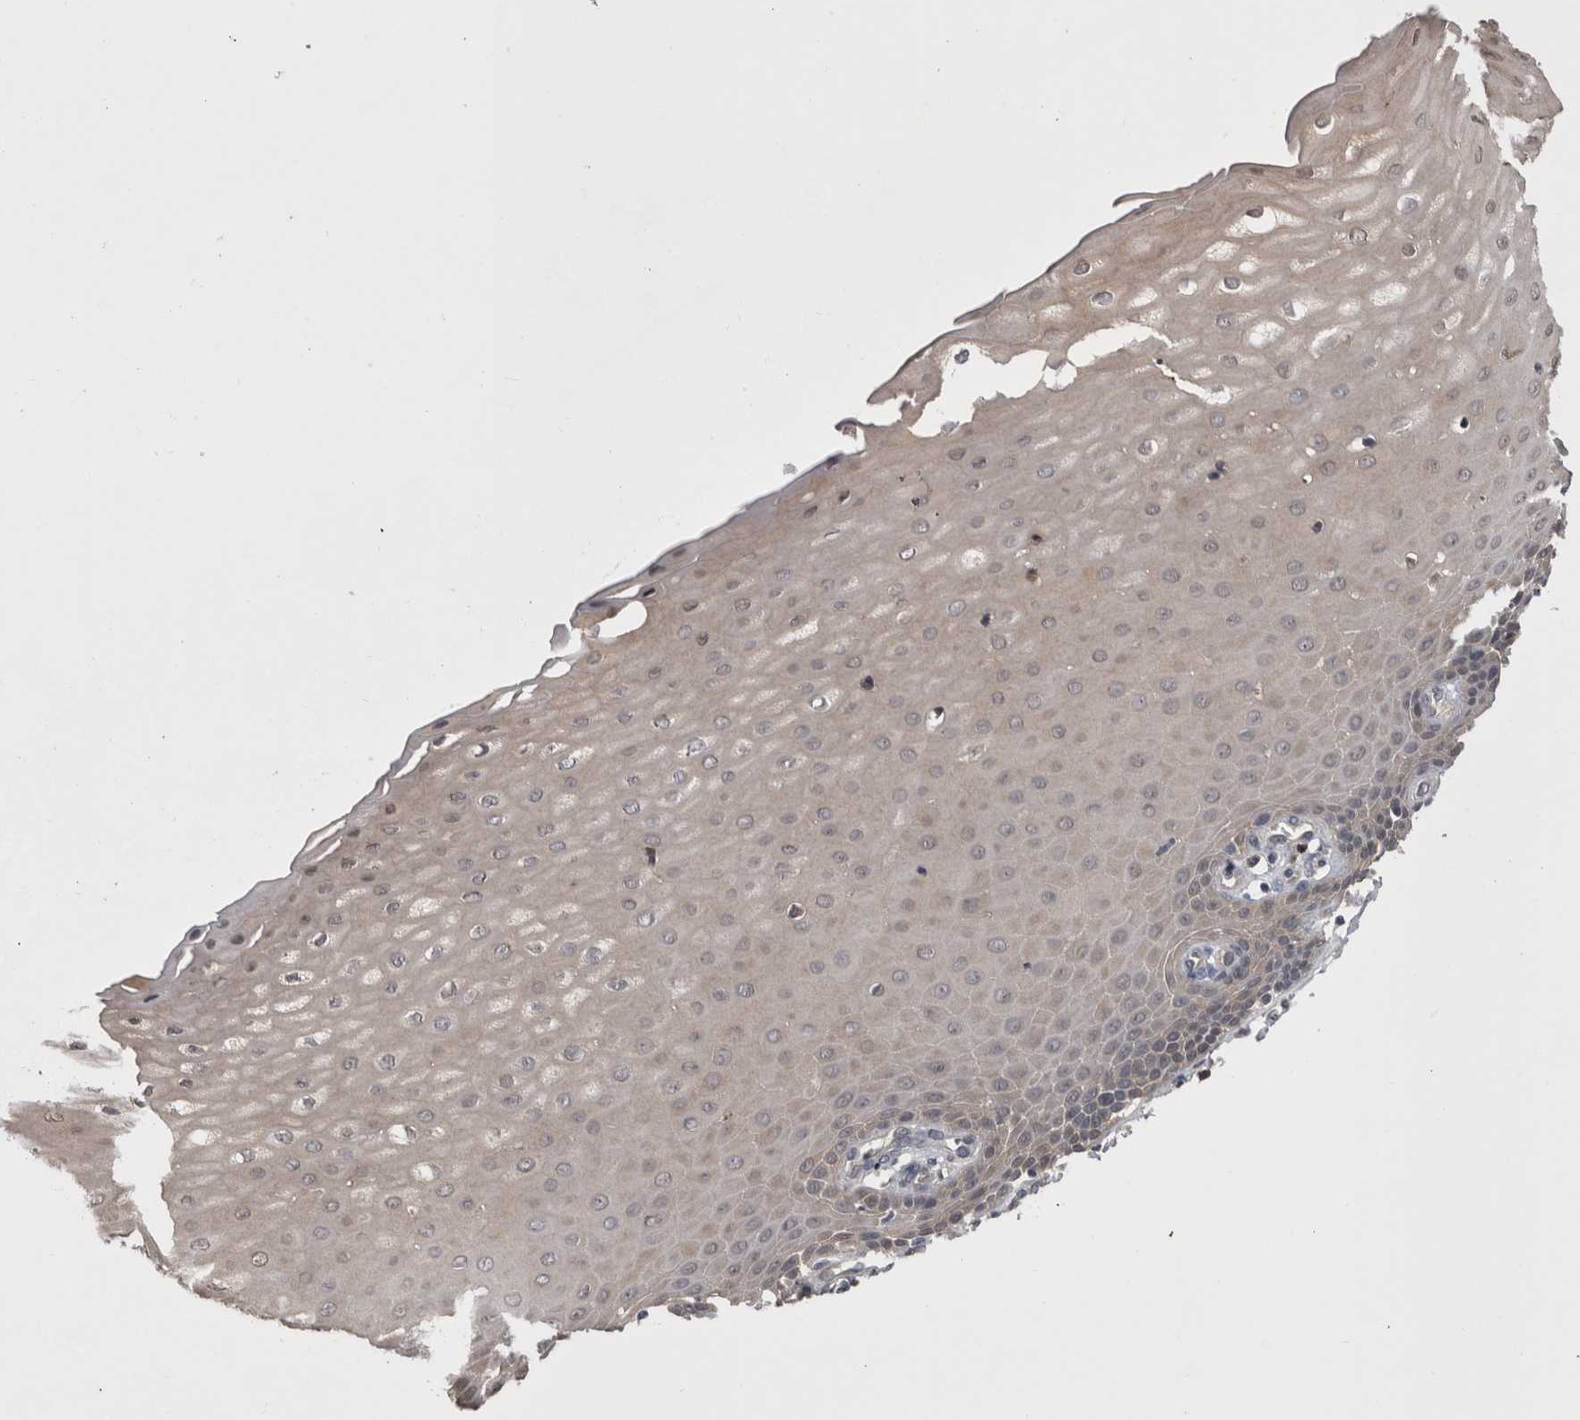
{"staining": {"intensity": "weak", "quantity": "25%-75%", "location": "cytoplasmic/membranous"}, "tissue": "cervix", "cell_type": "Glandular cells", "image_type": "normal", "snomed": [{"axis": "morphology", "description": "Normal tissue, NOS"}, {"axis": "topography", "description": "Cervix"}], "caption": "Protein expression analysis of normal cervix demonstrates weak cytoplasmic/membranous expression in about 25%-75% of glandular cells.", "gene": "APRT", "patient": {"sex": "female", "age": 55}}